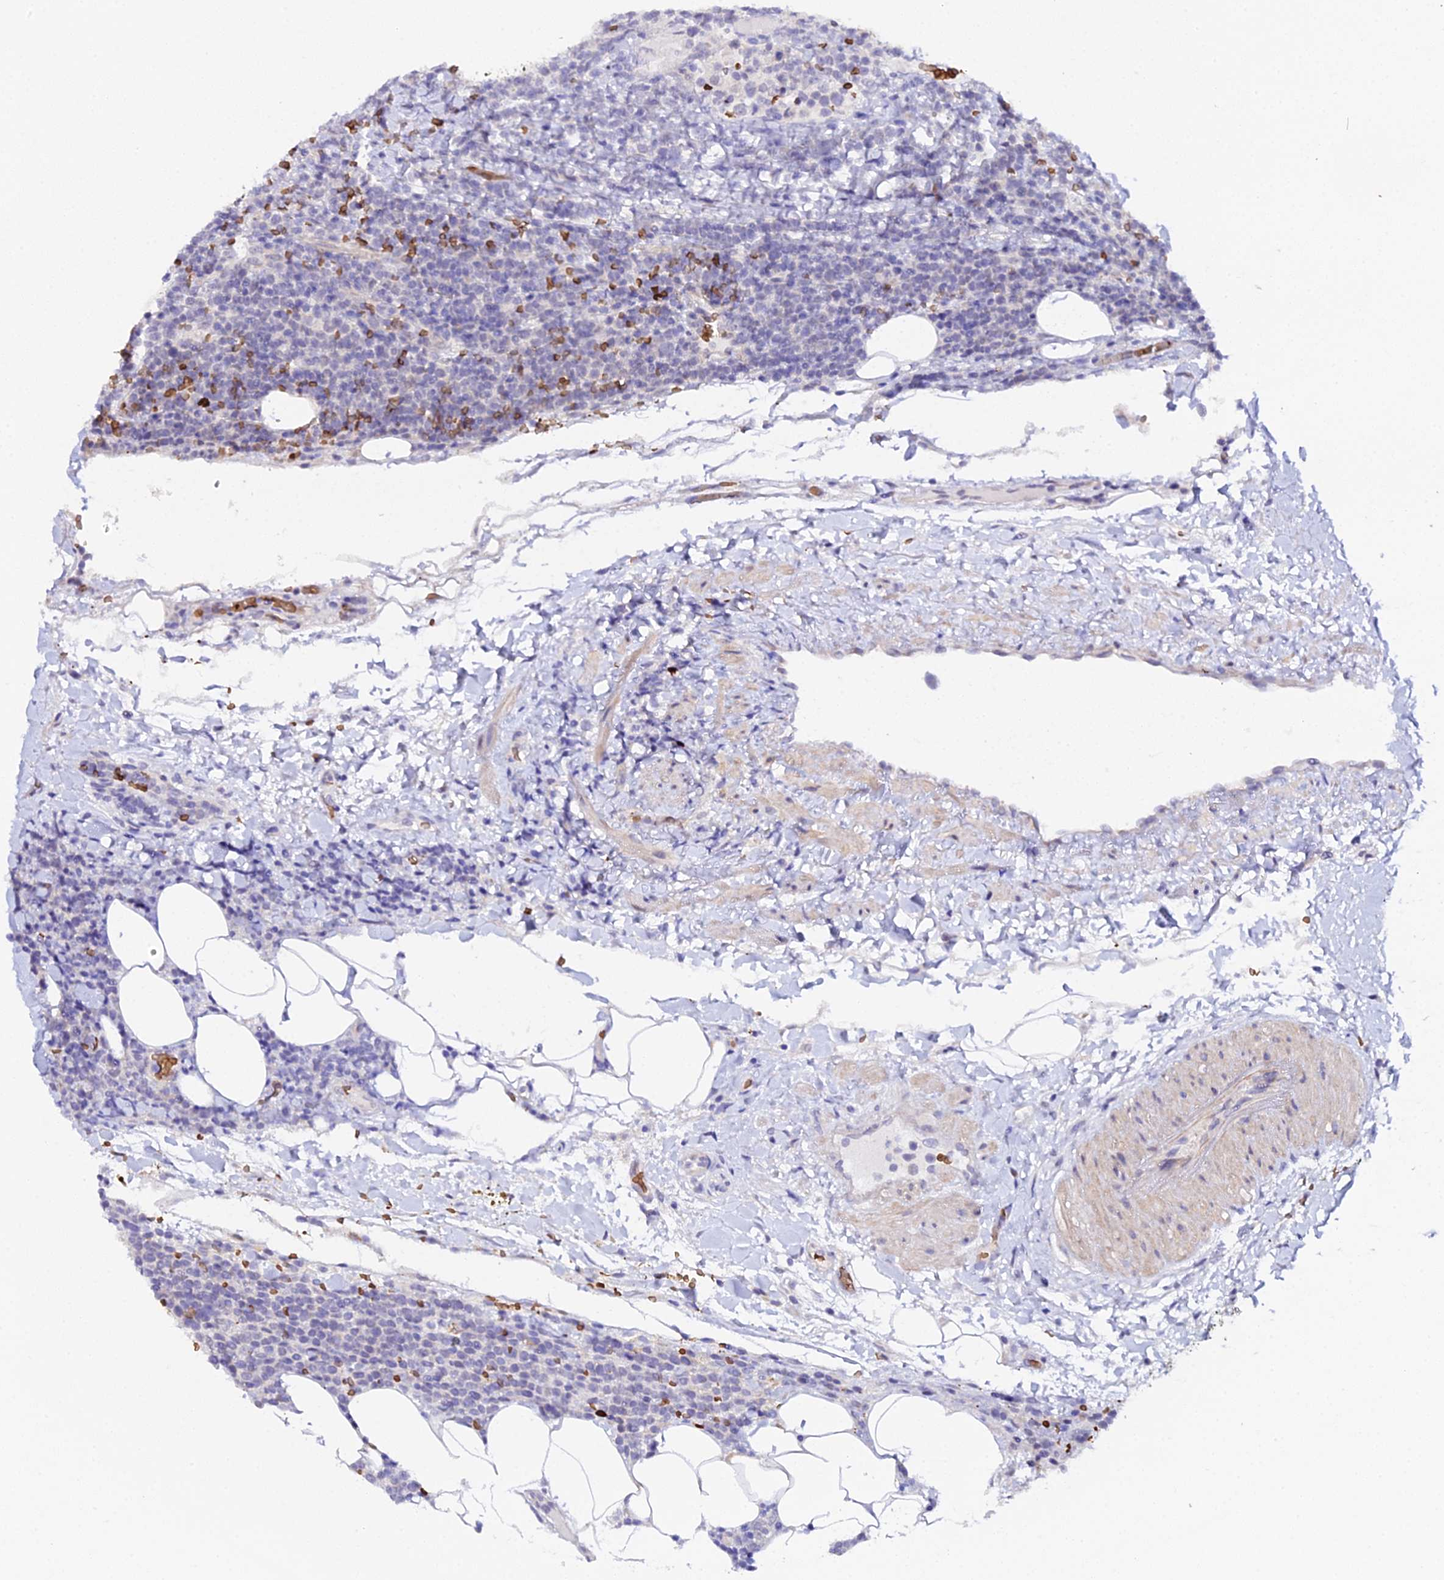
{"staining": {"intensity": "negative", "quantity": "none", "location": "none"}, "tissue": "lymphoma", "cell_type": "Tumor cells", "image_type": "cancer", "snomed": [{"axis": "morphology", "description": "Malignant lymphoma, non-Hodgkin's type, High grade"}, {"axis": "topography", "description": "Lymph node"}], "caption": "IHC micrograph of lymphoma stained for a protein (brown), which demonstrates no positivity in tumor cells.", "gene": "CFAP45", "patient": {"sex": "male", "age": 61}}